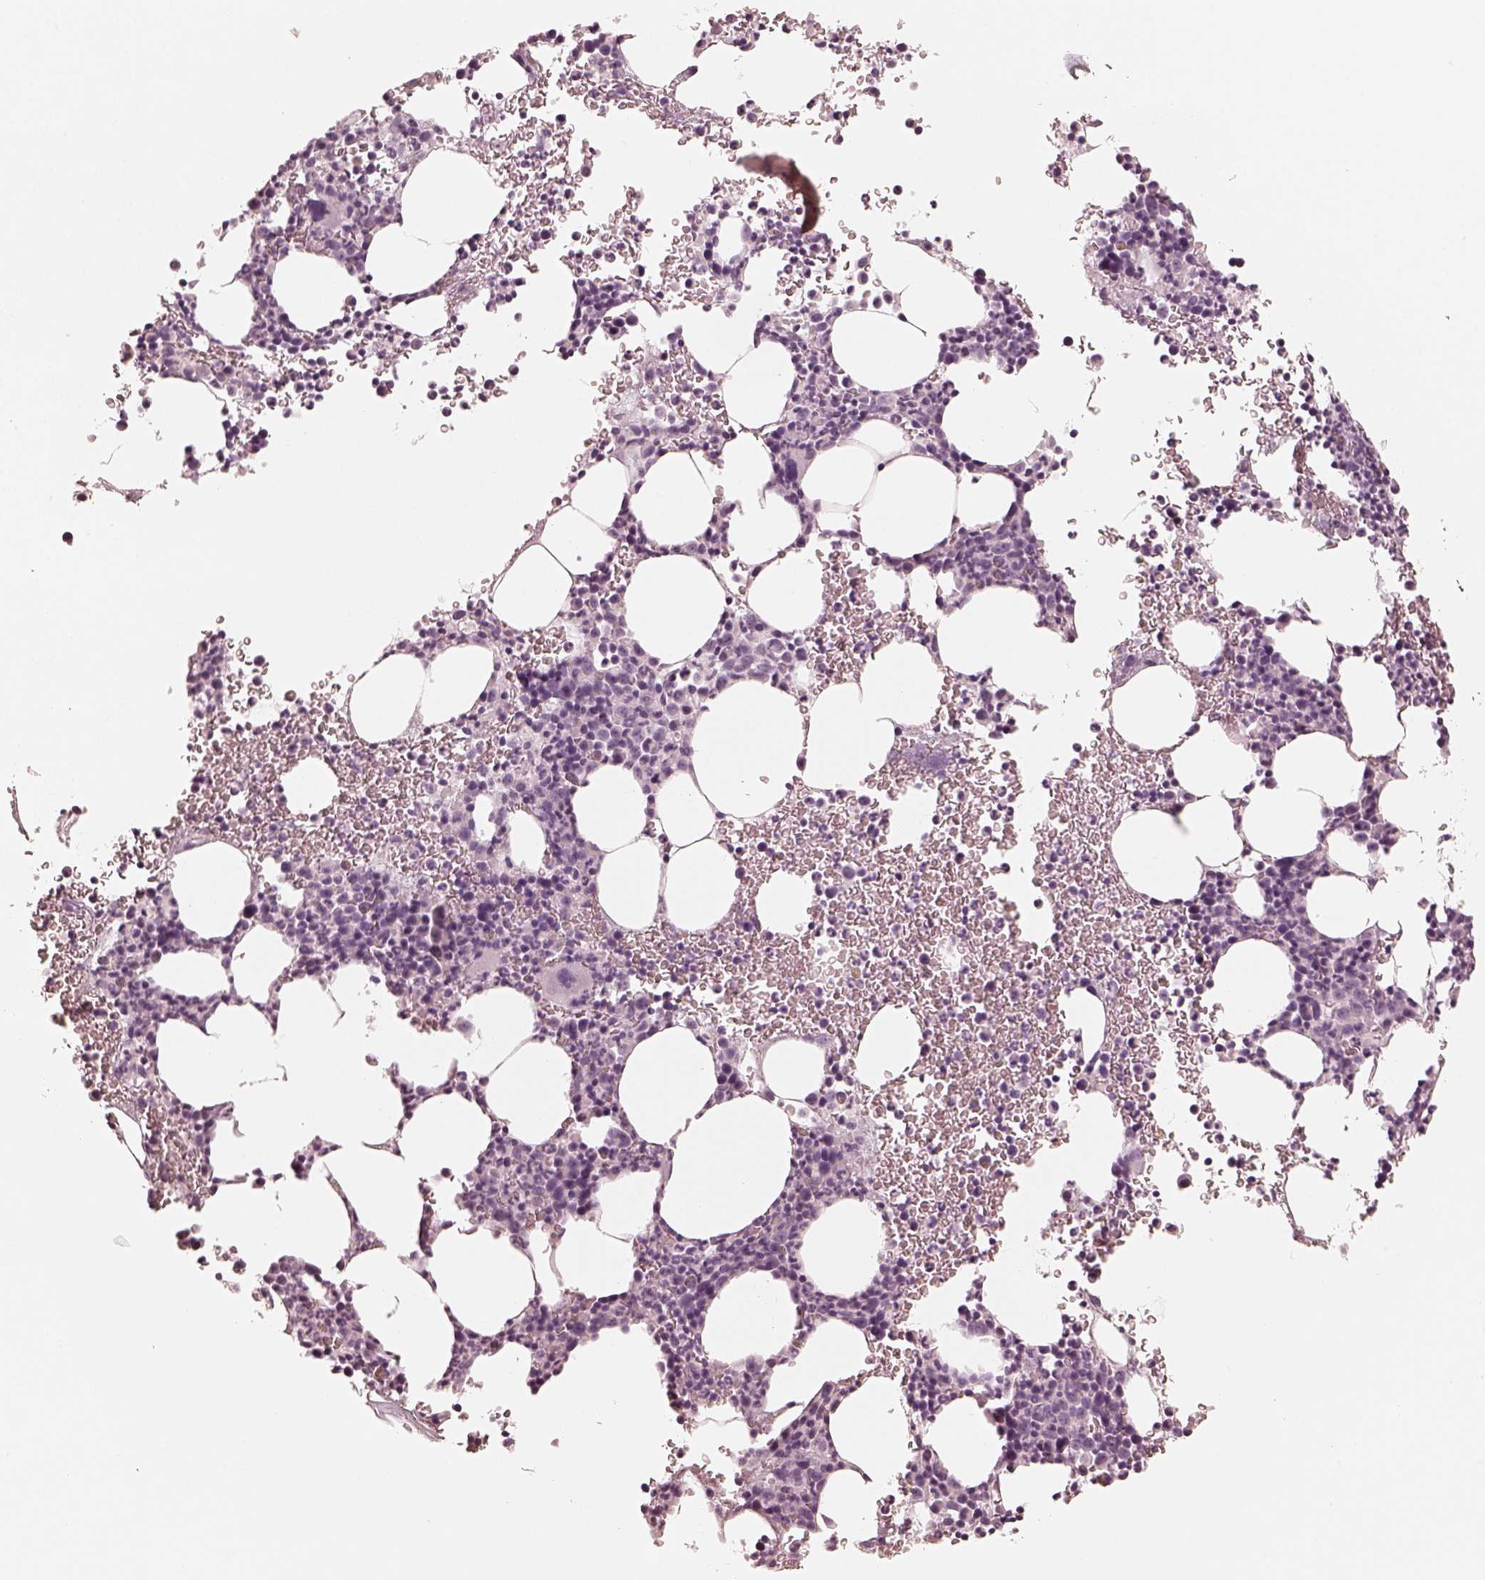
{"staining": {"intensity": "negative", "quantity": "none", "location": "none"}, "tissue": "bone marrow", "cell_type": "Hematopoietic cells", "image_type": "normal", "snomed": [{"axis": "morphology", "description": "Normal tissue, NOS"}, {"axis": "topography", "description": "Bone marrow"}], "caption": "Benign bone marrow was stained to show a protein in brown. There is no significant expression in hematopoietic cells.", "gene": "CALR3", "patient": {"sex": "male", "age": 81}}